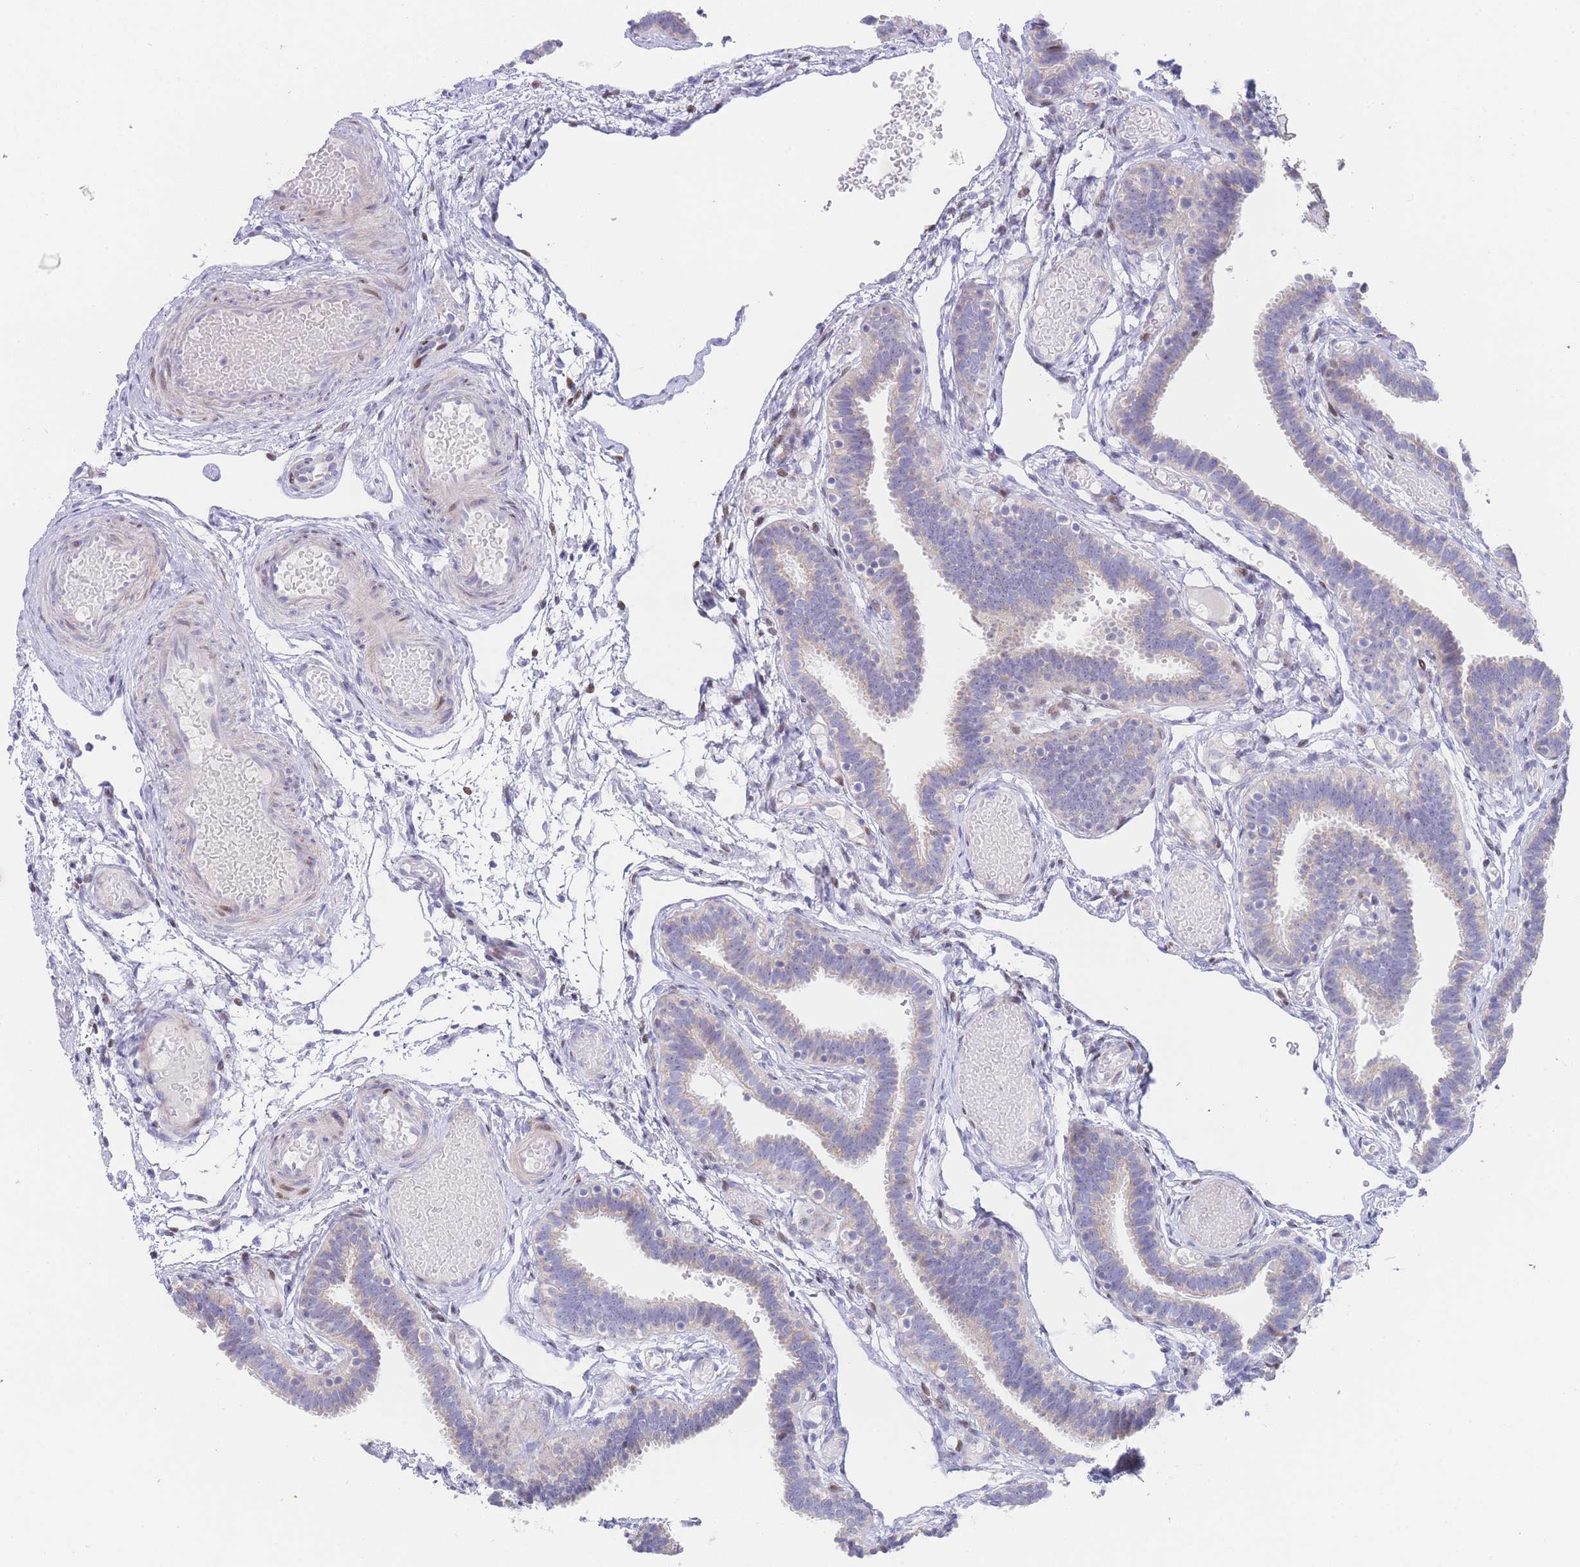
{"staining": {"intensity": "weak", "quantity": "<25%", "location": "cytoplasmic/membranous"}, "tissue": "fallopian tube", "cell_type": "Glandular cells", "image_type": "normal", "snomed": [{"axis": "morphology", "description": "Normal tissue, NOS"}, {"axis": "topography", "description": "Fallopian tube"}], "caption": "Immunohistochemistry (IHC) of normal fallopian tube shows no positivity in glandular cells. Nuclei are stained in blue.", "gene": "GPAM", "patient": {"sex": "female", "age": 37}}